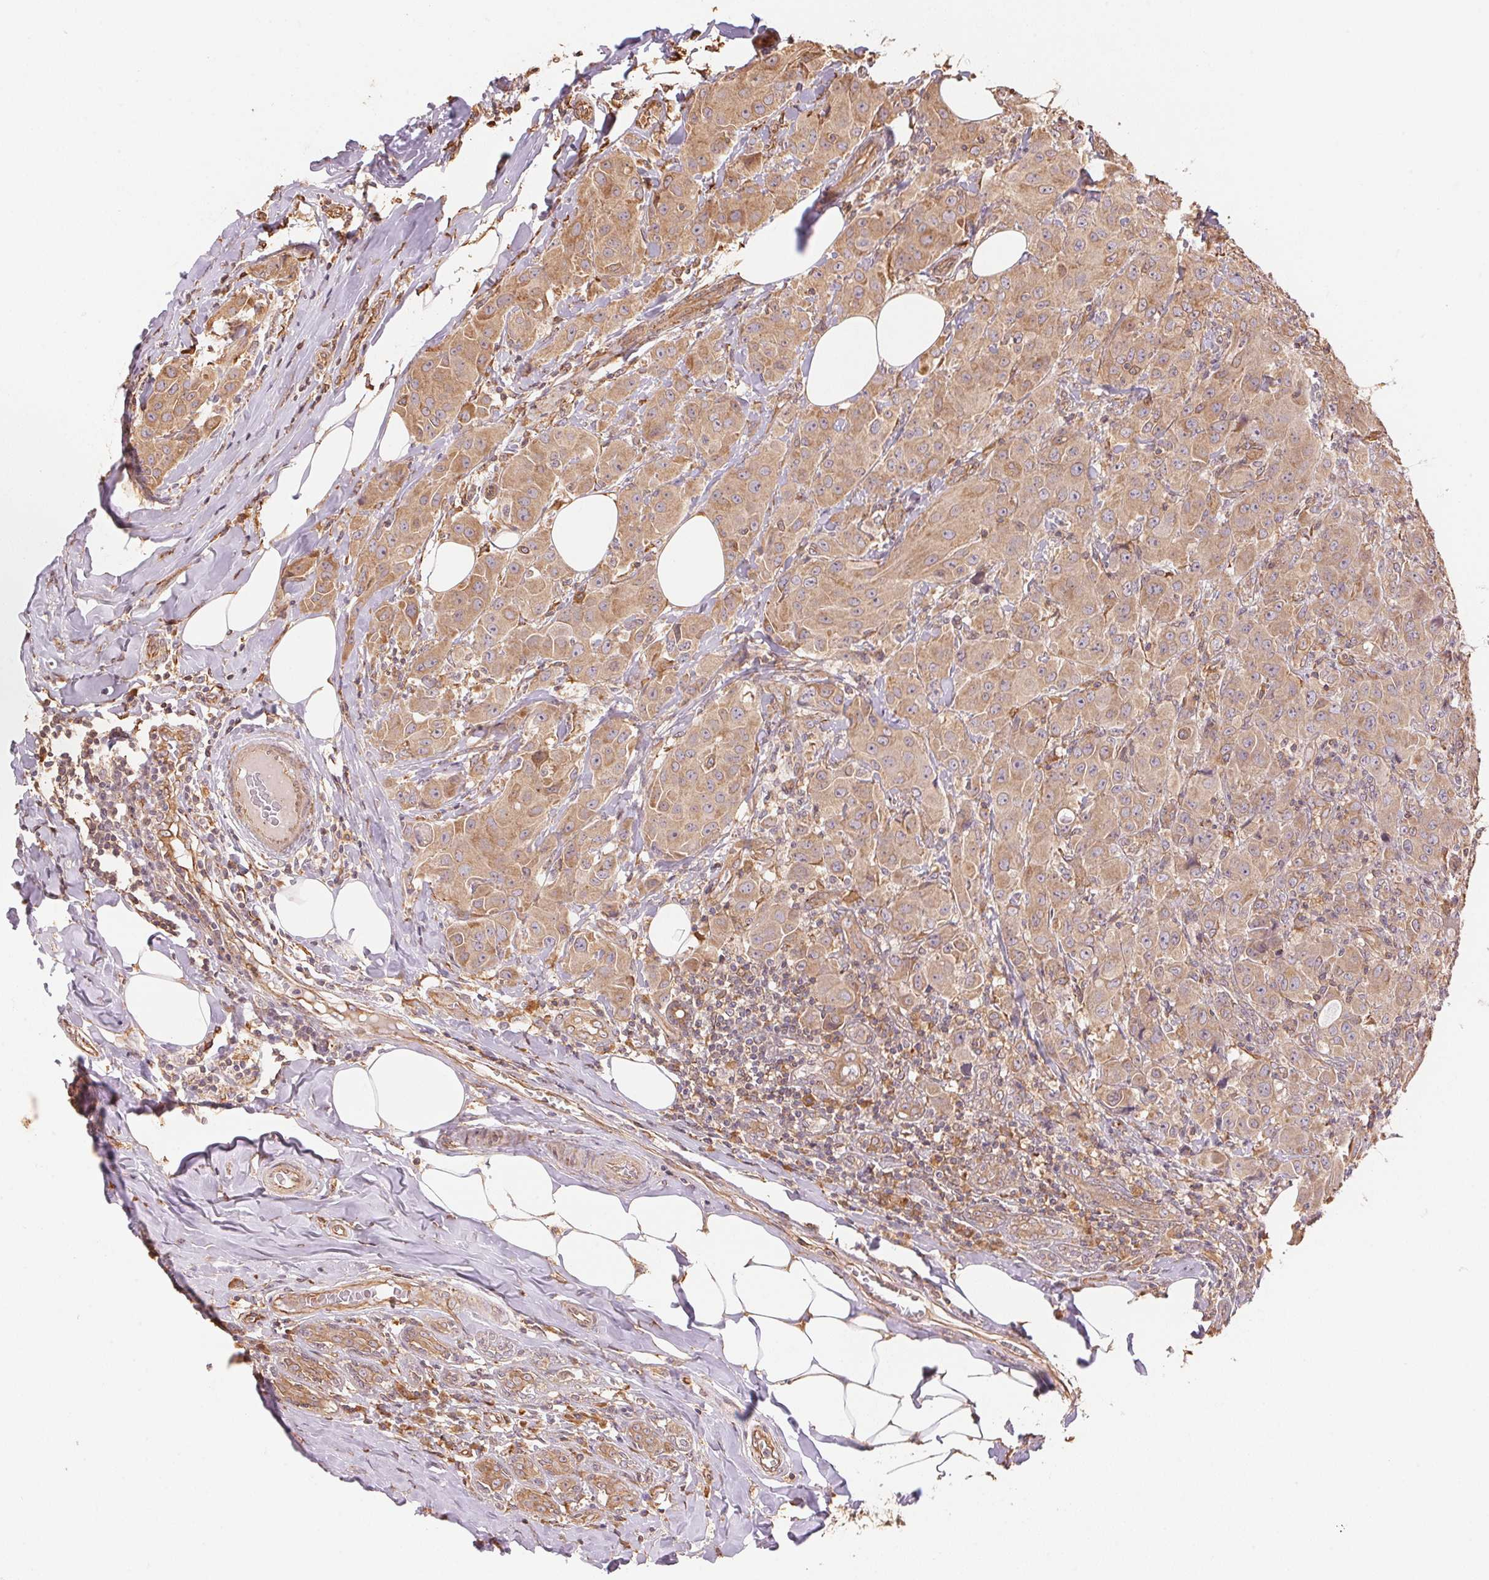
{"staining": {"intensity": "weak", "quantity": ">75%", "location": "cytoplasmic/membranous"}, "tissue": "breast cancer", "cell_type": "Tumor cells", "image_type": "cancer", "snomed": [{"axis": "morphology", "description": "Normal tissue, NOS"}, {"axis": "morphology", "description": "Duct carcinoma"}, {"axis": "topography", "description": "Breast"}], "caption": "Immunohistochemistry (IHC) micrograph of neoplastic tissue: breast cancer (infiltrating ductal carcinoma) stained using immunohistochemistry (IHC) exhibits low levels of weak protein expression localized specifically in the cytoplasmic/membranous of tumor cells, appearing as a cytoplasmic/membranous brown color.", "gene": "C6orf163", "patient": {"sex": "female", "age": 43}}